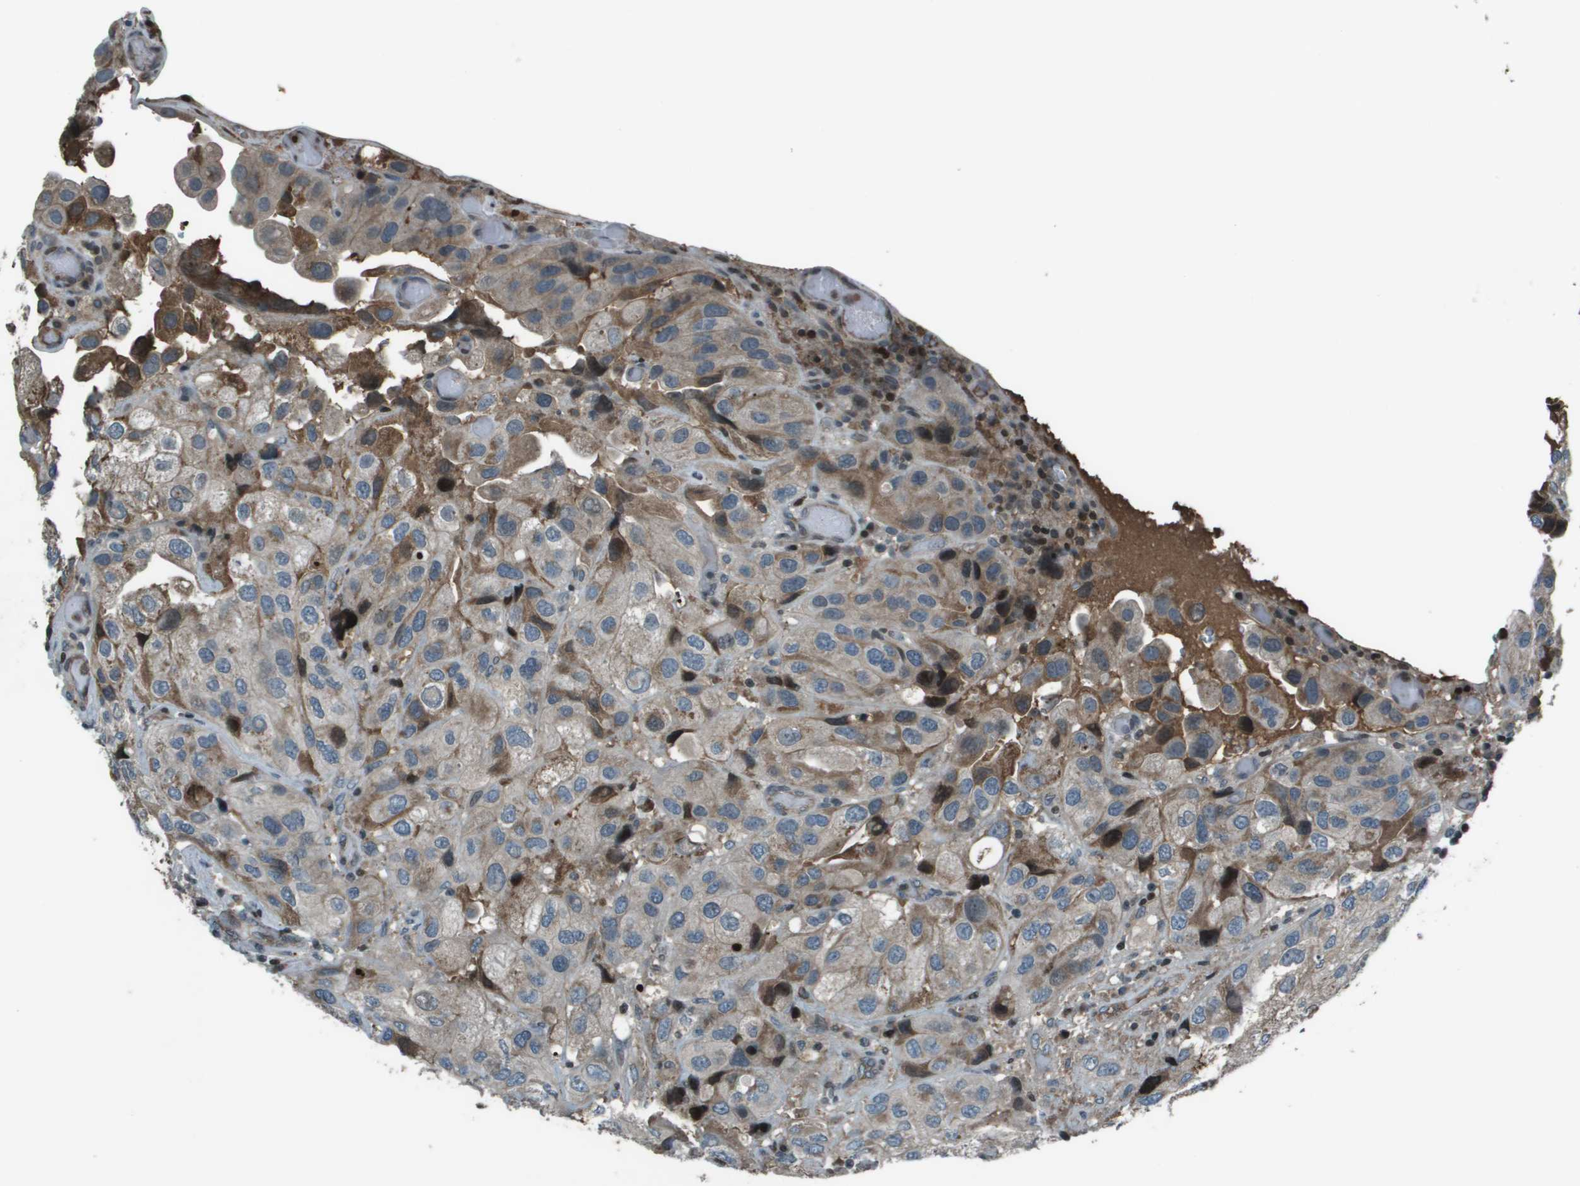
{"staining": {"intensity": "moderate", "quantity": "25%-75%", "location": "cytoplasmic/membranous"}, "tissue": "urothelial cancer", "cell_type": "Tumor cells", "image_type": "cancer", "snomed": [{"axis": "morphology", "description": "Urothelial carcinoma, High grade"}, {"axis": "topography", "description": "Urinary bladder"}], "caption": "High-grade urothelial carcinoma was stained to show a protein in brown. There is medium levels of moderate cytoplasmic/membranous expression in about 25%-75% of tumor cells.", "gene": "CXCL12", "patient": {"sex": "female", "age": 64}}